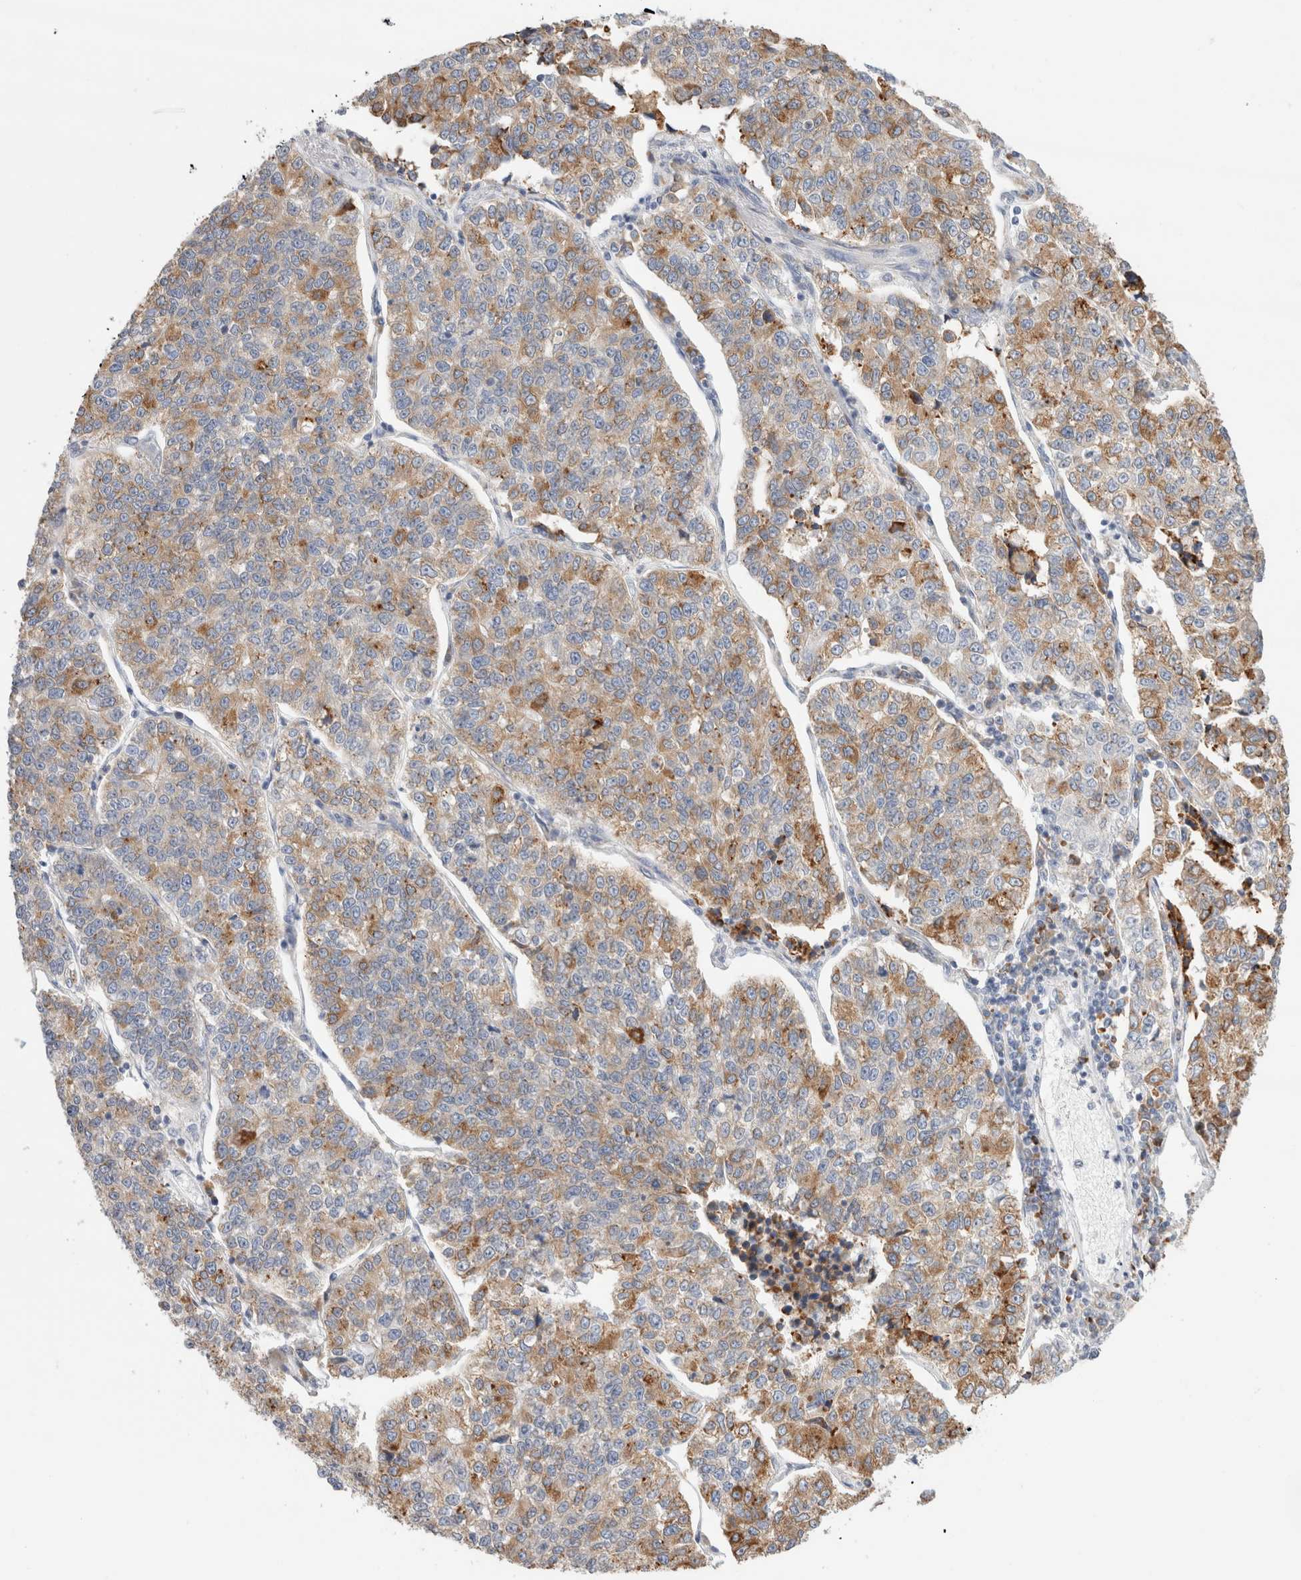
{"staining": {"intensity": "moderate", "quantity": ">75%", "location": "cytoplasmic/membranous"}, "tissue": "lung cancer", "cell_type": "Tumor cells", "image_type": "cancer", "snomed": [{"axis": "morphology", "description": "Adenocarcinoma, NOS"}, {"axis": "topography", "description": "Lung"}], "caption": "The immunohistochemical stain labels moderate cytoplasmic/membranous staining in tumor cells of lung adenocarcinoma tissue. Immunohistochemistry stains the protein in brown and the nuclei are stained blue.", "gene": "CSK", "patient": {"sex": "male", "age": 49}}